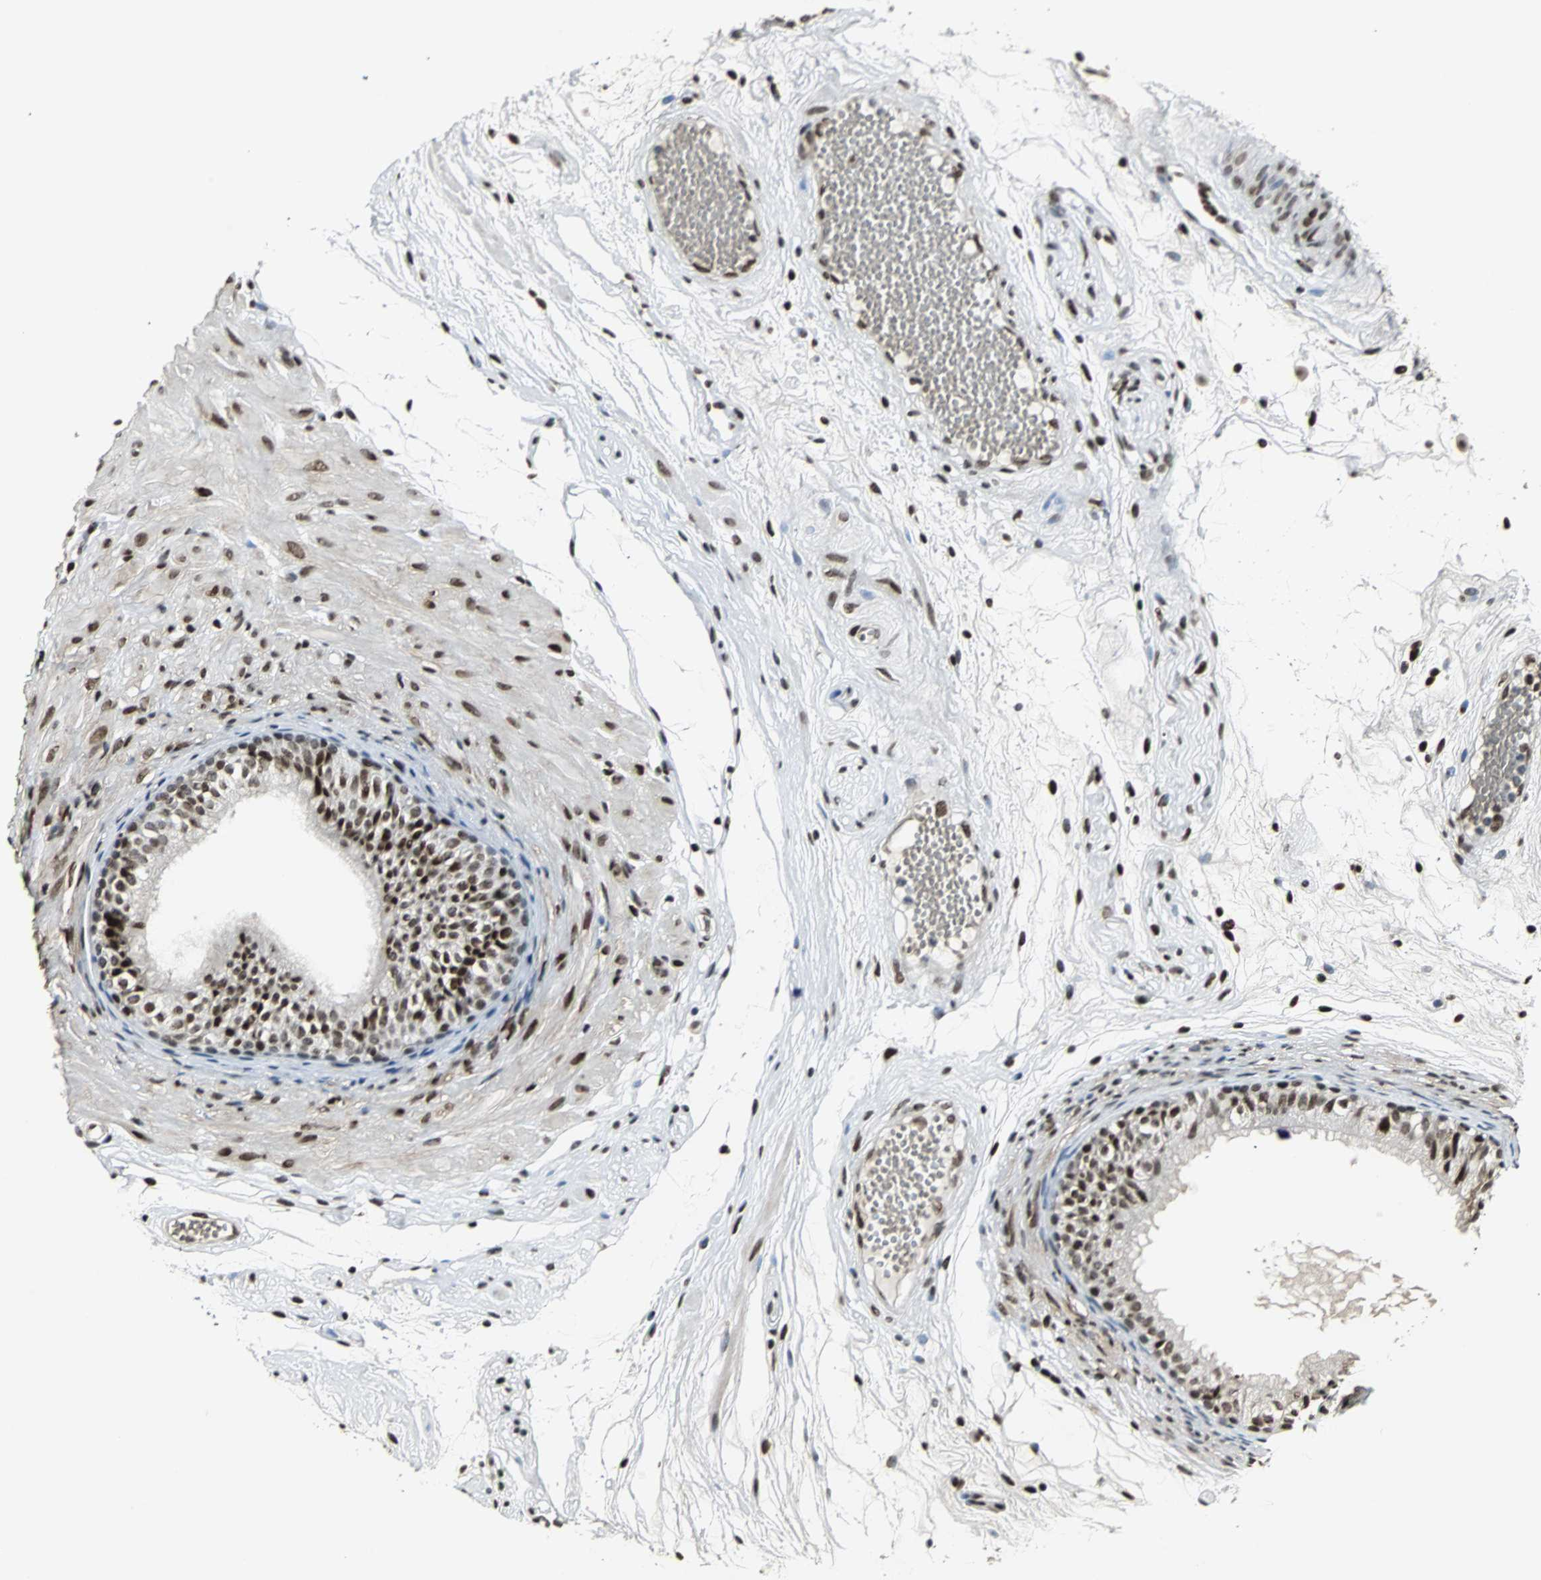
{"staining": {"intensity": "strong", "quantity": ">75%", "location": "cytoplasmic/membranous,nuclear"}, "tissue": "epididymis", "cell_type": "Glandular cells", "image_type": "normal", "snomed": [{"axis": "morphology", "description": "Normal tissue, NOS"}, {"axis": "morphology", "description": "Atrophy, NOS"}, {"axis": "topography", "description": "Testis"}, {"axis": "topography", "description": "Epididymis"}], "caption": "The histopathology image displays staining of unremarkable epididymis, revealing strong cytoplasmic/membranous,nuclear protein expression (brown color) within glandular cells. (brown staining indicates protein expression, while blue staining denotes nuclei).", "gene": "TAF5", "patient": {"sex": "male", "age": 18}}